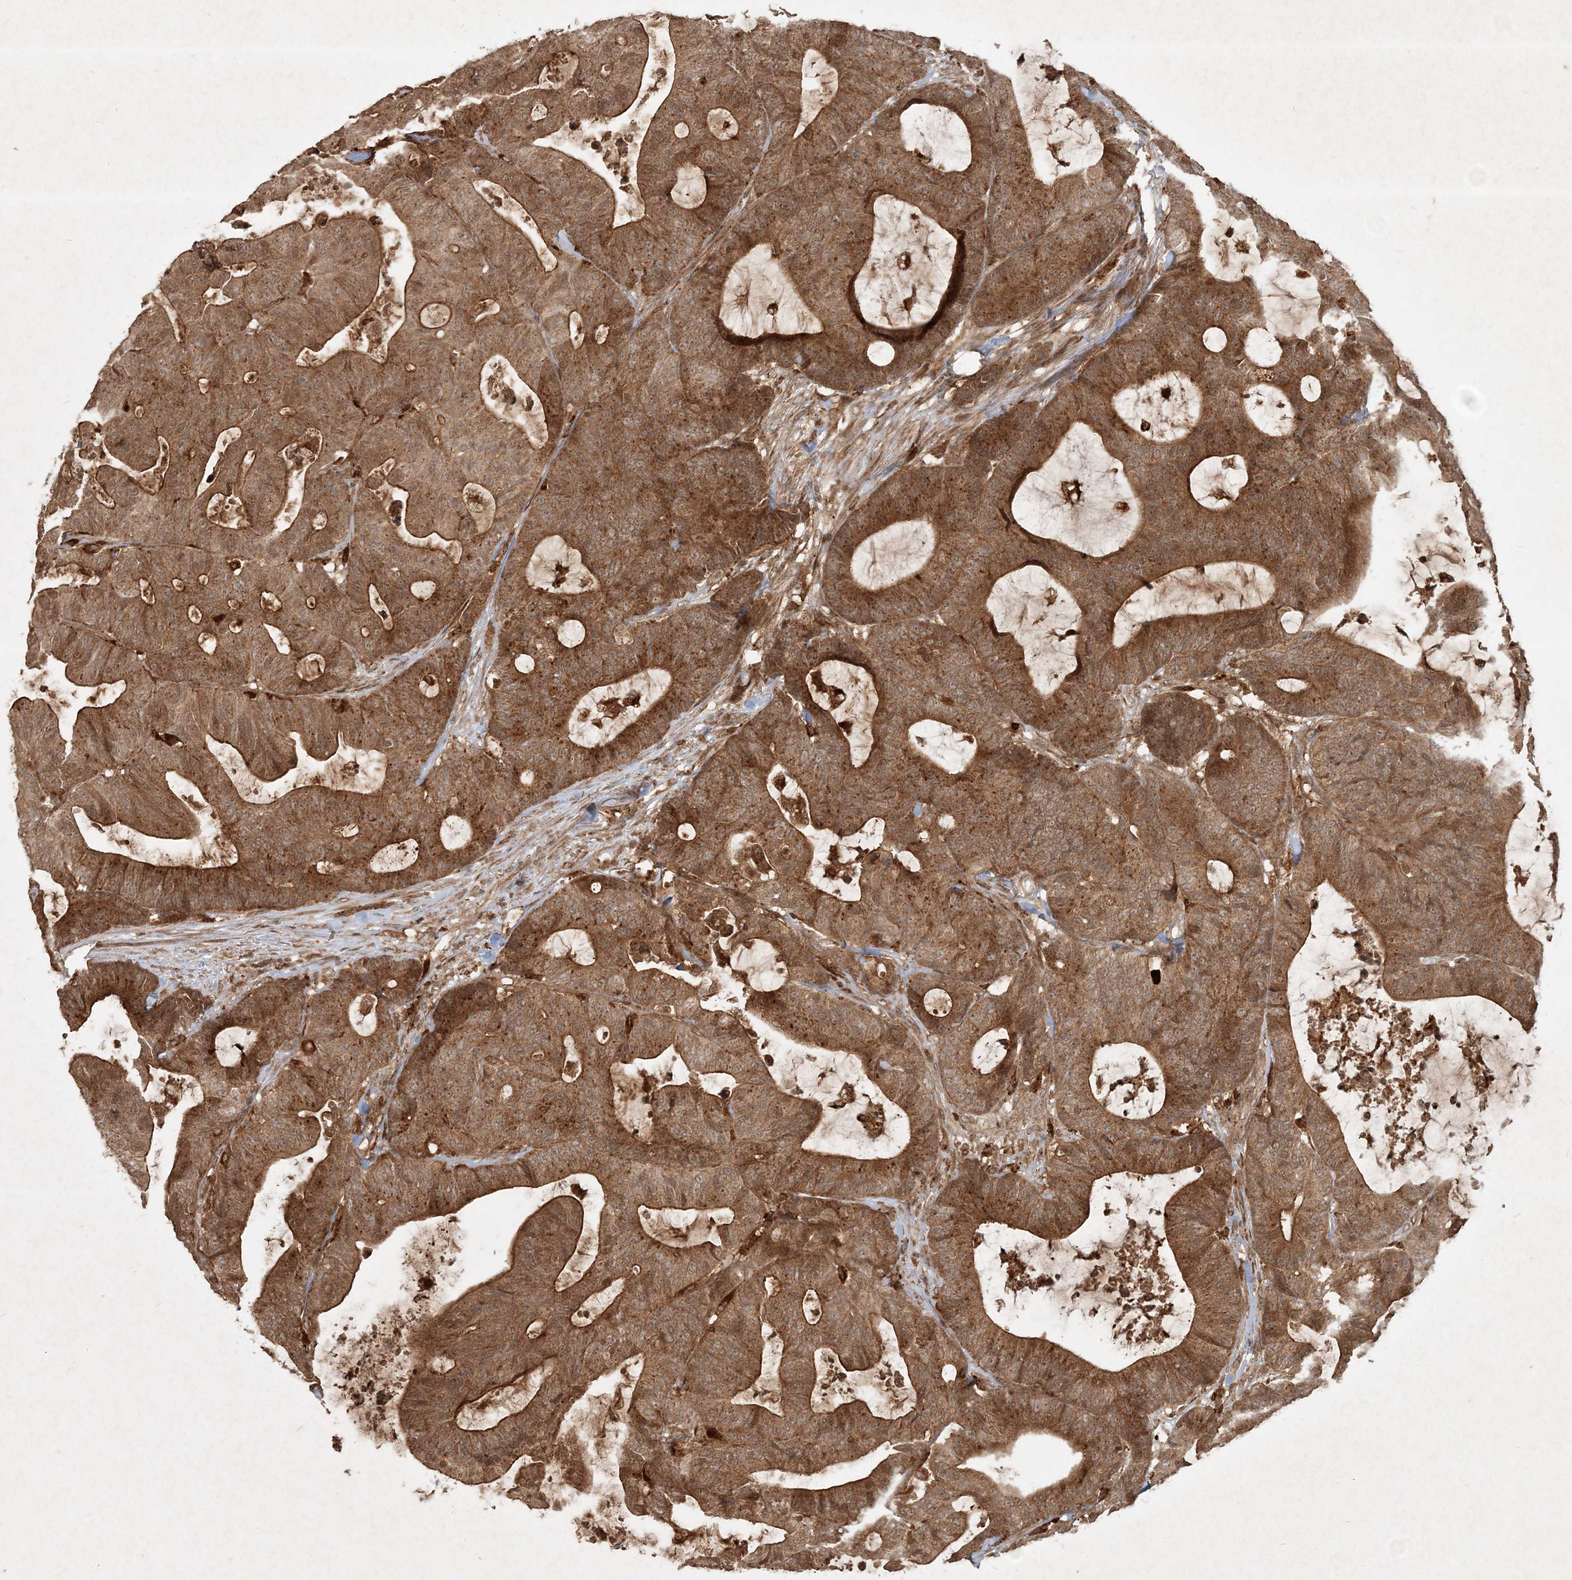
{"staining": {"intensity": "moderate", "quantity": ">75%", "location": "cytoplasmic/membranous"}, "tissue": "colorectal cancer", "cell_type": "Tumor cells", "image_type": "cancer", "snomed": [{"axis": "morphology", "description": "Adenocarcinoma, NOS"}, {"axis": "topography", "description": "Colon"}], "caption": "An immunohistochemistry micrograph of tumor tissue is shown. Protein staining in brown highlights moderate cytoplasmic/membranous positivity in colorectal cancer (adenocarcinoma) within tumor cells. (Brightfield microscopy of DAB IHC at high magnification).", "gene": "NARS1", "patient": {"sex": "female", "age": 84}}